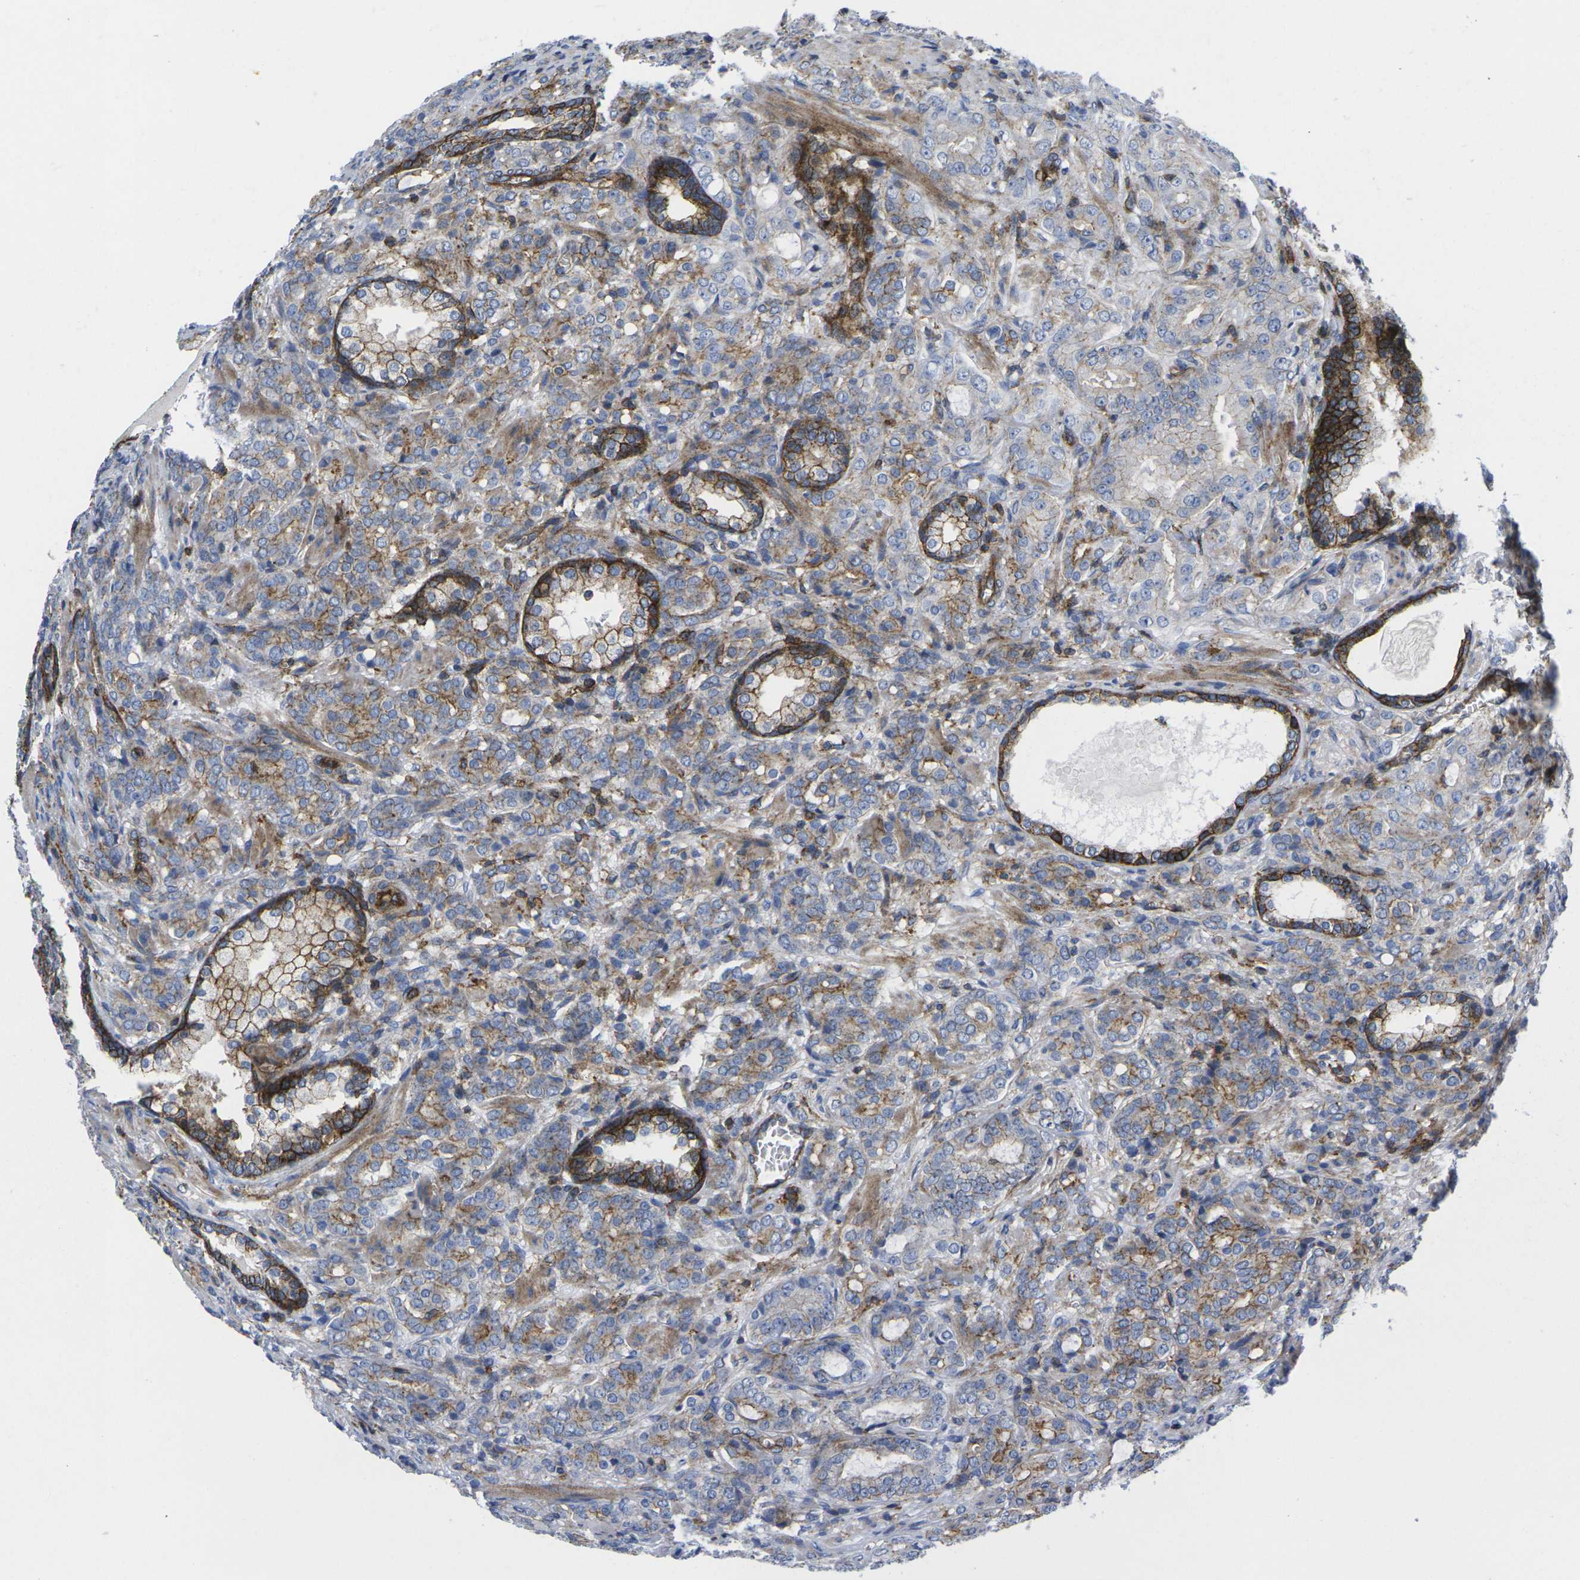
{"staining": {"intensity": "moderate", "quantity": ">75%", "location": "cytoplasmic/membranous"}, "tissue": "prostate cancer", "cell_type": "Tumor cells", "image_type": "cancer", "snomed": [{"axis": "morphology", "description": "Adenocarcinoma, High grade"}, {"axis": "topography", "description": "Prostate"}], "caption": "The photomicrograph demonstrates a brown stain indicating the presence of a protein in the cytoplasmic/membranous of tumor cells in prostate adenocarcinoma (high-grade).", "gene": "IQGAP1", "patient": {"sex": "male", "age": 64}}